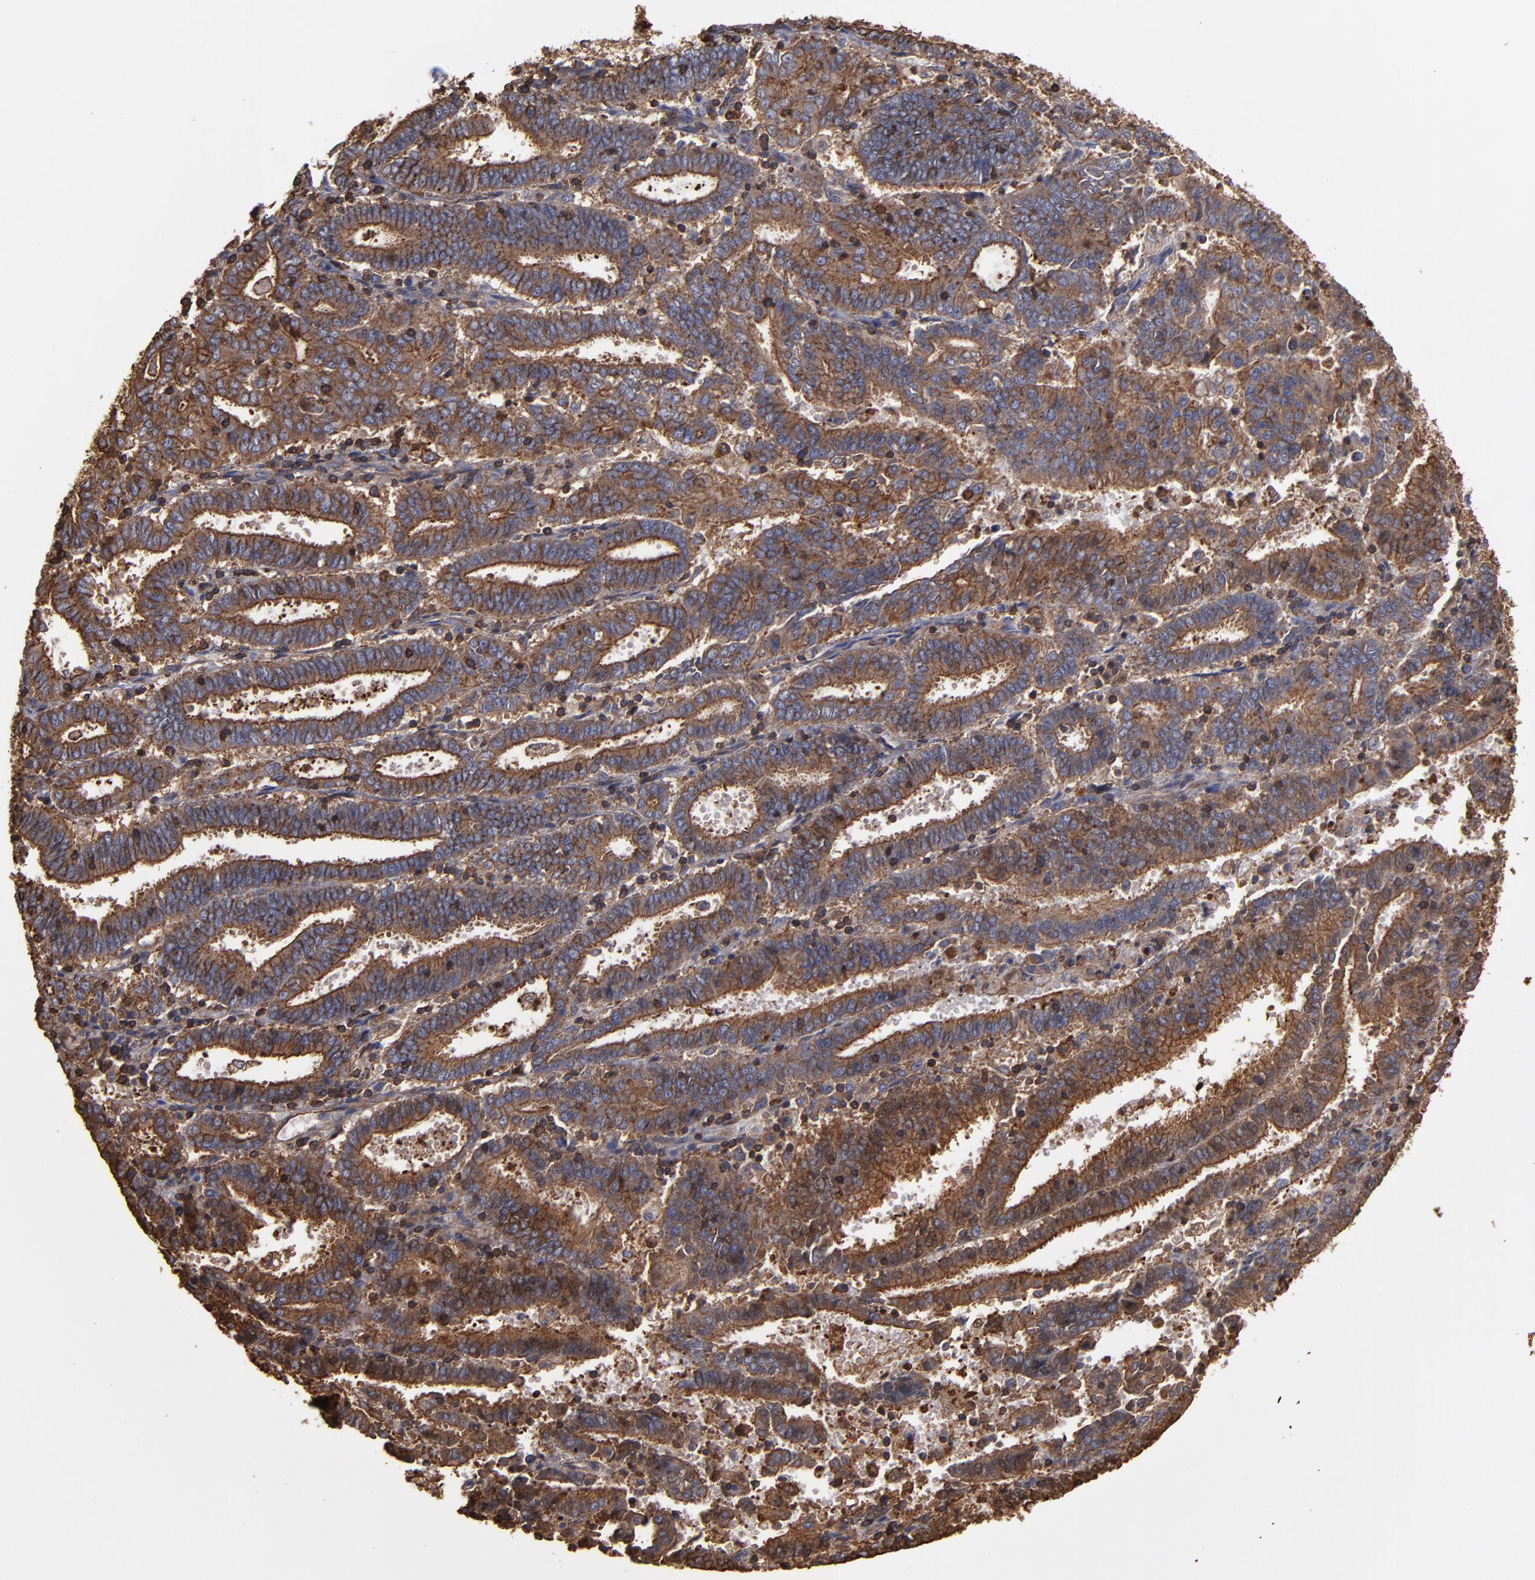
{"staining": {"intensity": "moderate", "quantity": ">75%", "location": "cytoplasmic/membranous"}, "tissue": "endometrial cancer", "cell_type": "Tumor cells", "image_type": "cancer", "snomed": [{"axis": "morphology", "description": "Adenocarcinoma, NOS"}, {"axis": "topography", "description": "Uterus"}], "caption": "Endometrial adenocarcinoma stained for a protein (brown) exhibits moderate cytoplasmic/membranous positive positivity in approximately >75% of tumor cells.", "gene": "ACTN4", "patient": {"sex": "female", "age": 83}}